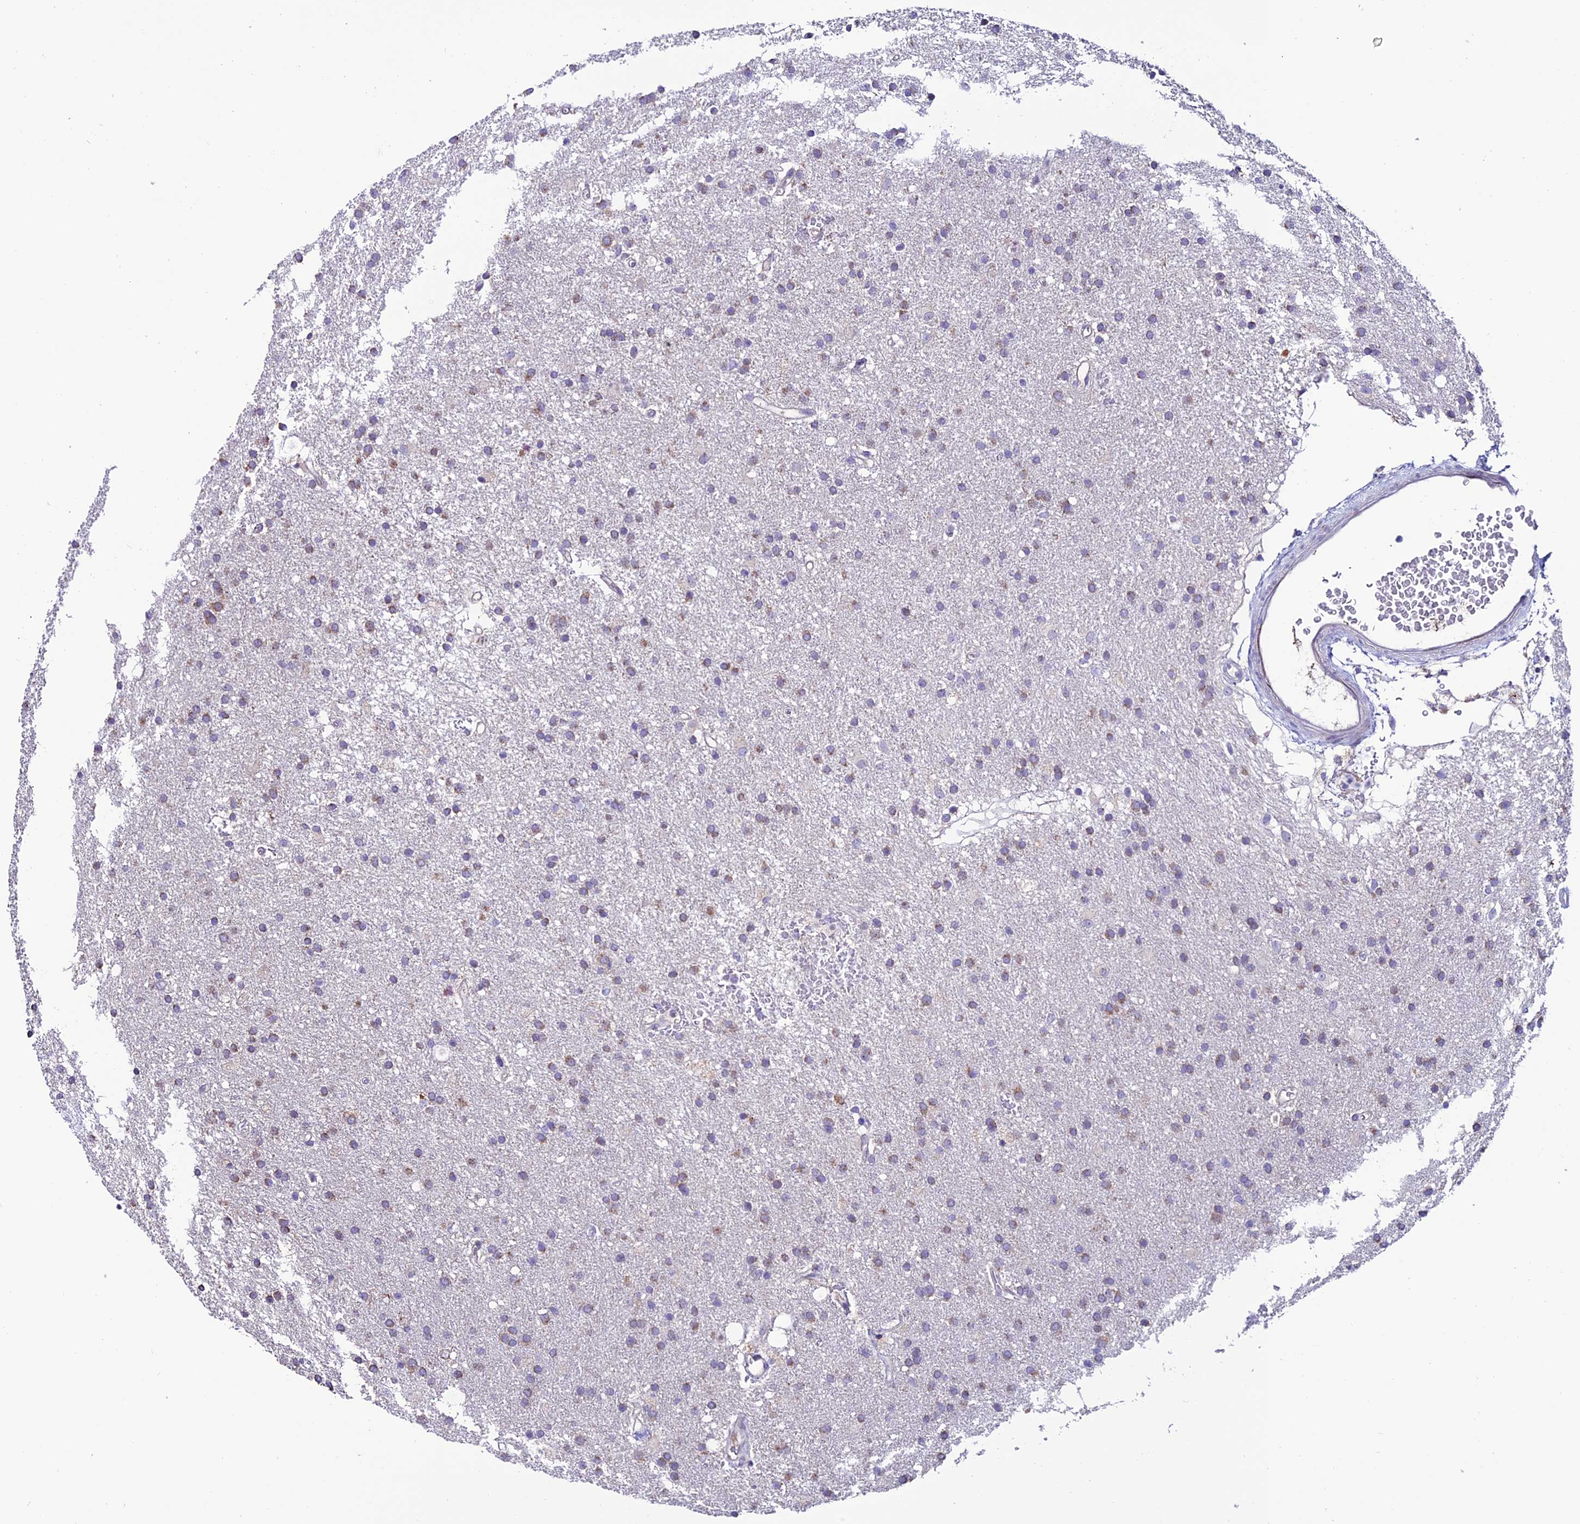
{"staining": {"intensity": "weak", "quantity": "25%-75%", "location": "cytoplasmic/membranous"}, "tissue": "glioma", "cell_type": "Tumor cells", "image_type": "cancer", "snomed": [{"axis": "morphology", "description": "Glioma, malignant, High grade"}, {"axis": "topography", "description": "Brain"}], "caption": "The image reveals staining of high-grade glioma (malignant), revealing weak cytoplasmic/membranous protein expression (brown color) within tumor cells.", "gene": "SLC10A1", "patient": {"sex": "male", "age": 77}}